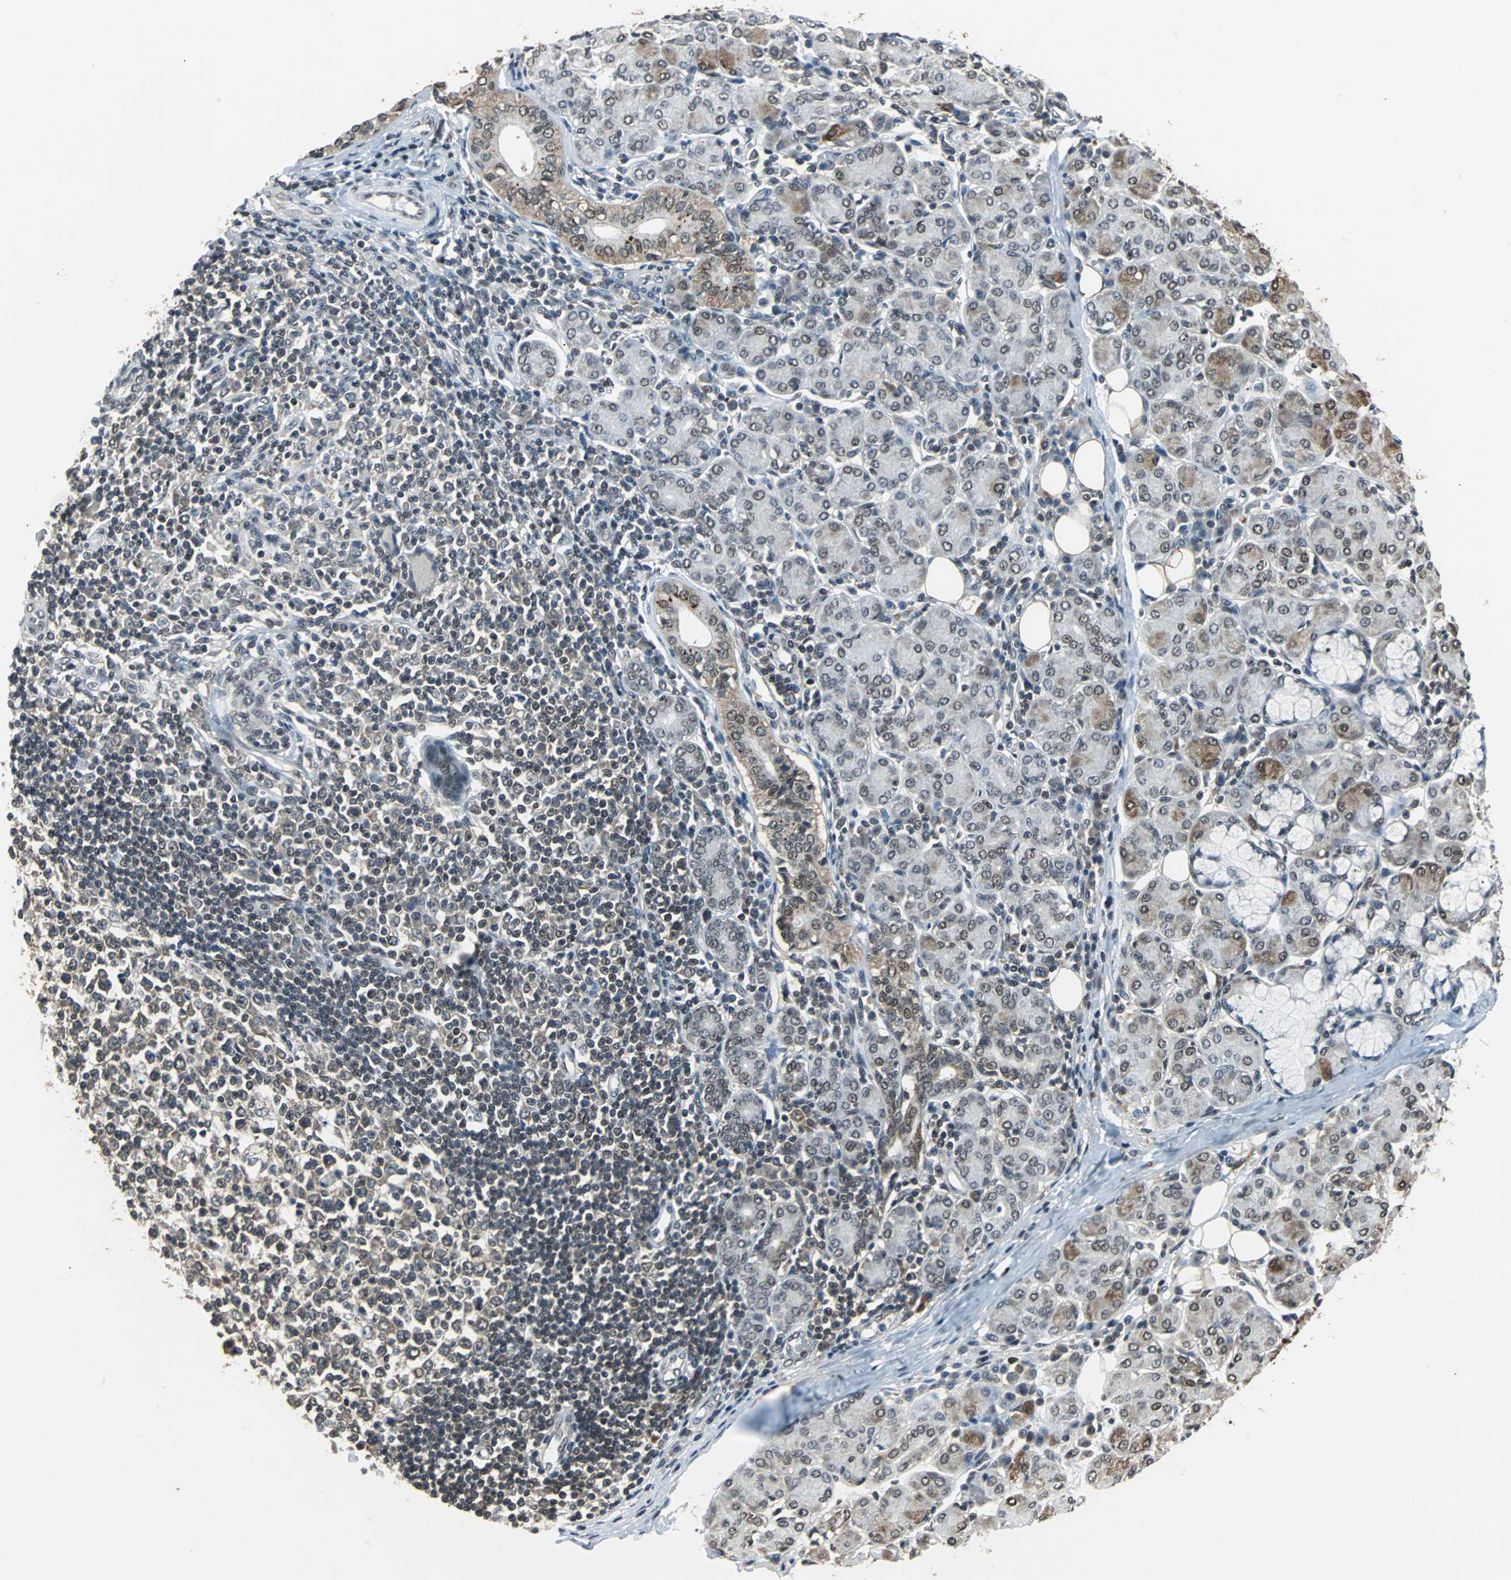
{"staining": {"intensity": "moderate", "quantity": ">75%", "location": "cytoplasmic/membranous,nuclear"}, "tissue": "salivary gland", "cell_type": "Glandular cells", "image_type": "normal", "snomed": [{"axis": "morphology", "description": "Normal tissue, NOS"}, {"axis": "morphology", "description": "Inflammation, NOS"}, {"axis": "topography", "description": "Lymph node"}, {"axis": "topography", "description": "Salivary gland"}], "caption": "Salivary gland stained for a protein (brown) shows moderate cytoplasmic/membranous,nuclear positive positivity in approximately >75% of glandular cells.", "gene": "PHC1", "patient": {"sex": "male", "age": 3}}